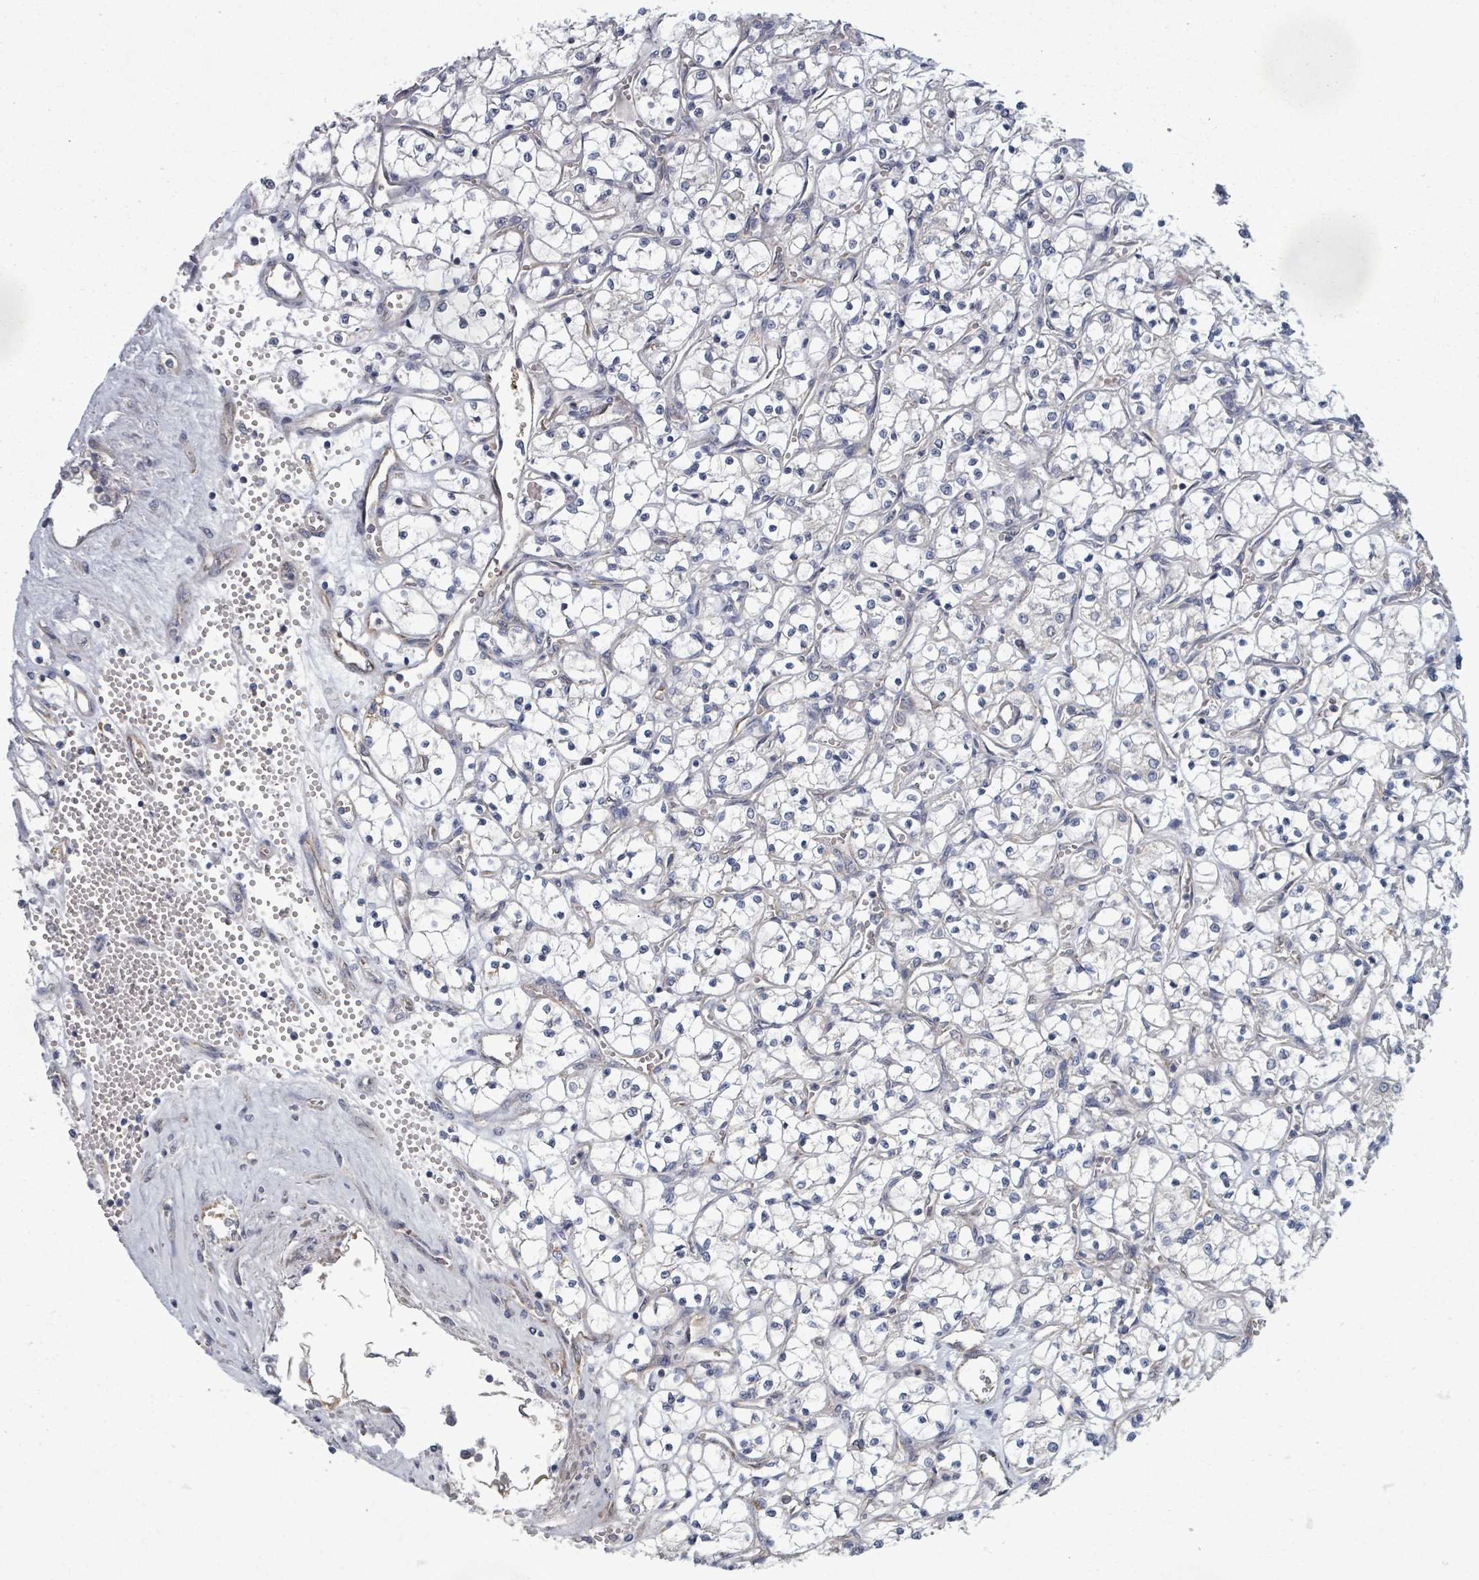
{"staining": {"intensity": "negative", "quantity": "none", "location": "none"}, "tissue": "renal cancer", "cell_type": "Tumor cells", "image_type": "cancer", "snomed": [{"axis": "morphology", "description": "Adenocarcinoma, NOS"}, {"axis": "topography", "description": "Kidney"}], "caption": "A micrograph of adenocarcinoma (renal) stained for a protein shows no brown staining in tumor cells.", "gene": "FKBP1A", "patient": {"sex": "female", "age": 69}}